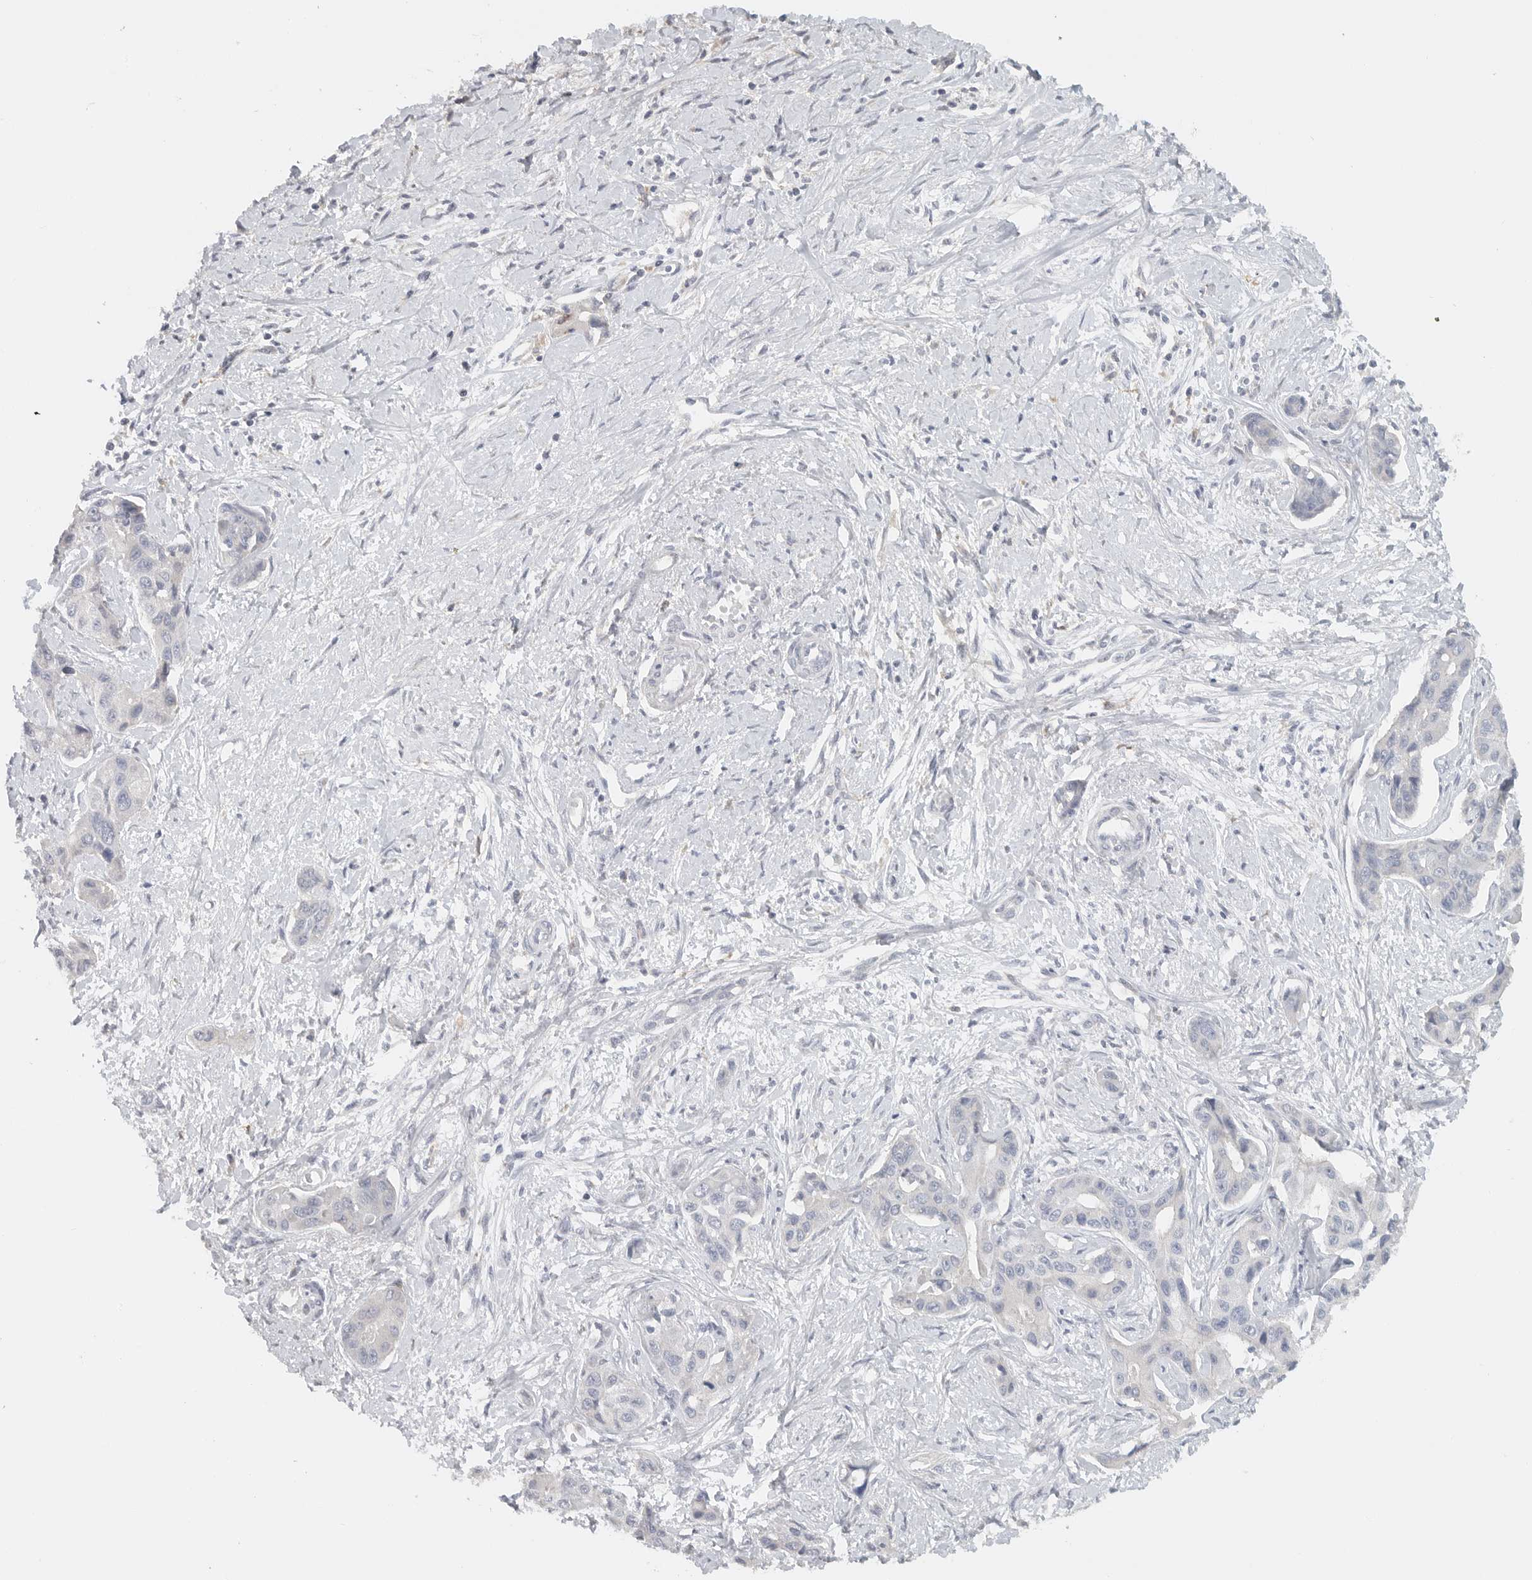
{"staining": {"intensity": "negative", "quantity": "none", "location": "none"}, "tissue": "liver cancer", "cell_type": "Tumor cells", "image_type": "cancer", "snomed": [{"axis": "morphology", "description": "Cholangiocarcinoma"}, {"axis": "topography", "description": "Liver"}], "caption": "Immunohistochemistry image of neoplastic tissue: human liver cancer (cholangiocarcinoma) stained with DAB (3,3'-diaminobenzidine) reveals no significant protein positivity in tumor cells.", "gene": "PAM", "patient": {"sex": "male", "age": 59}}